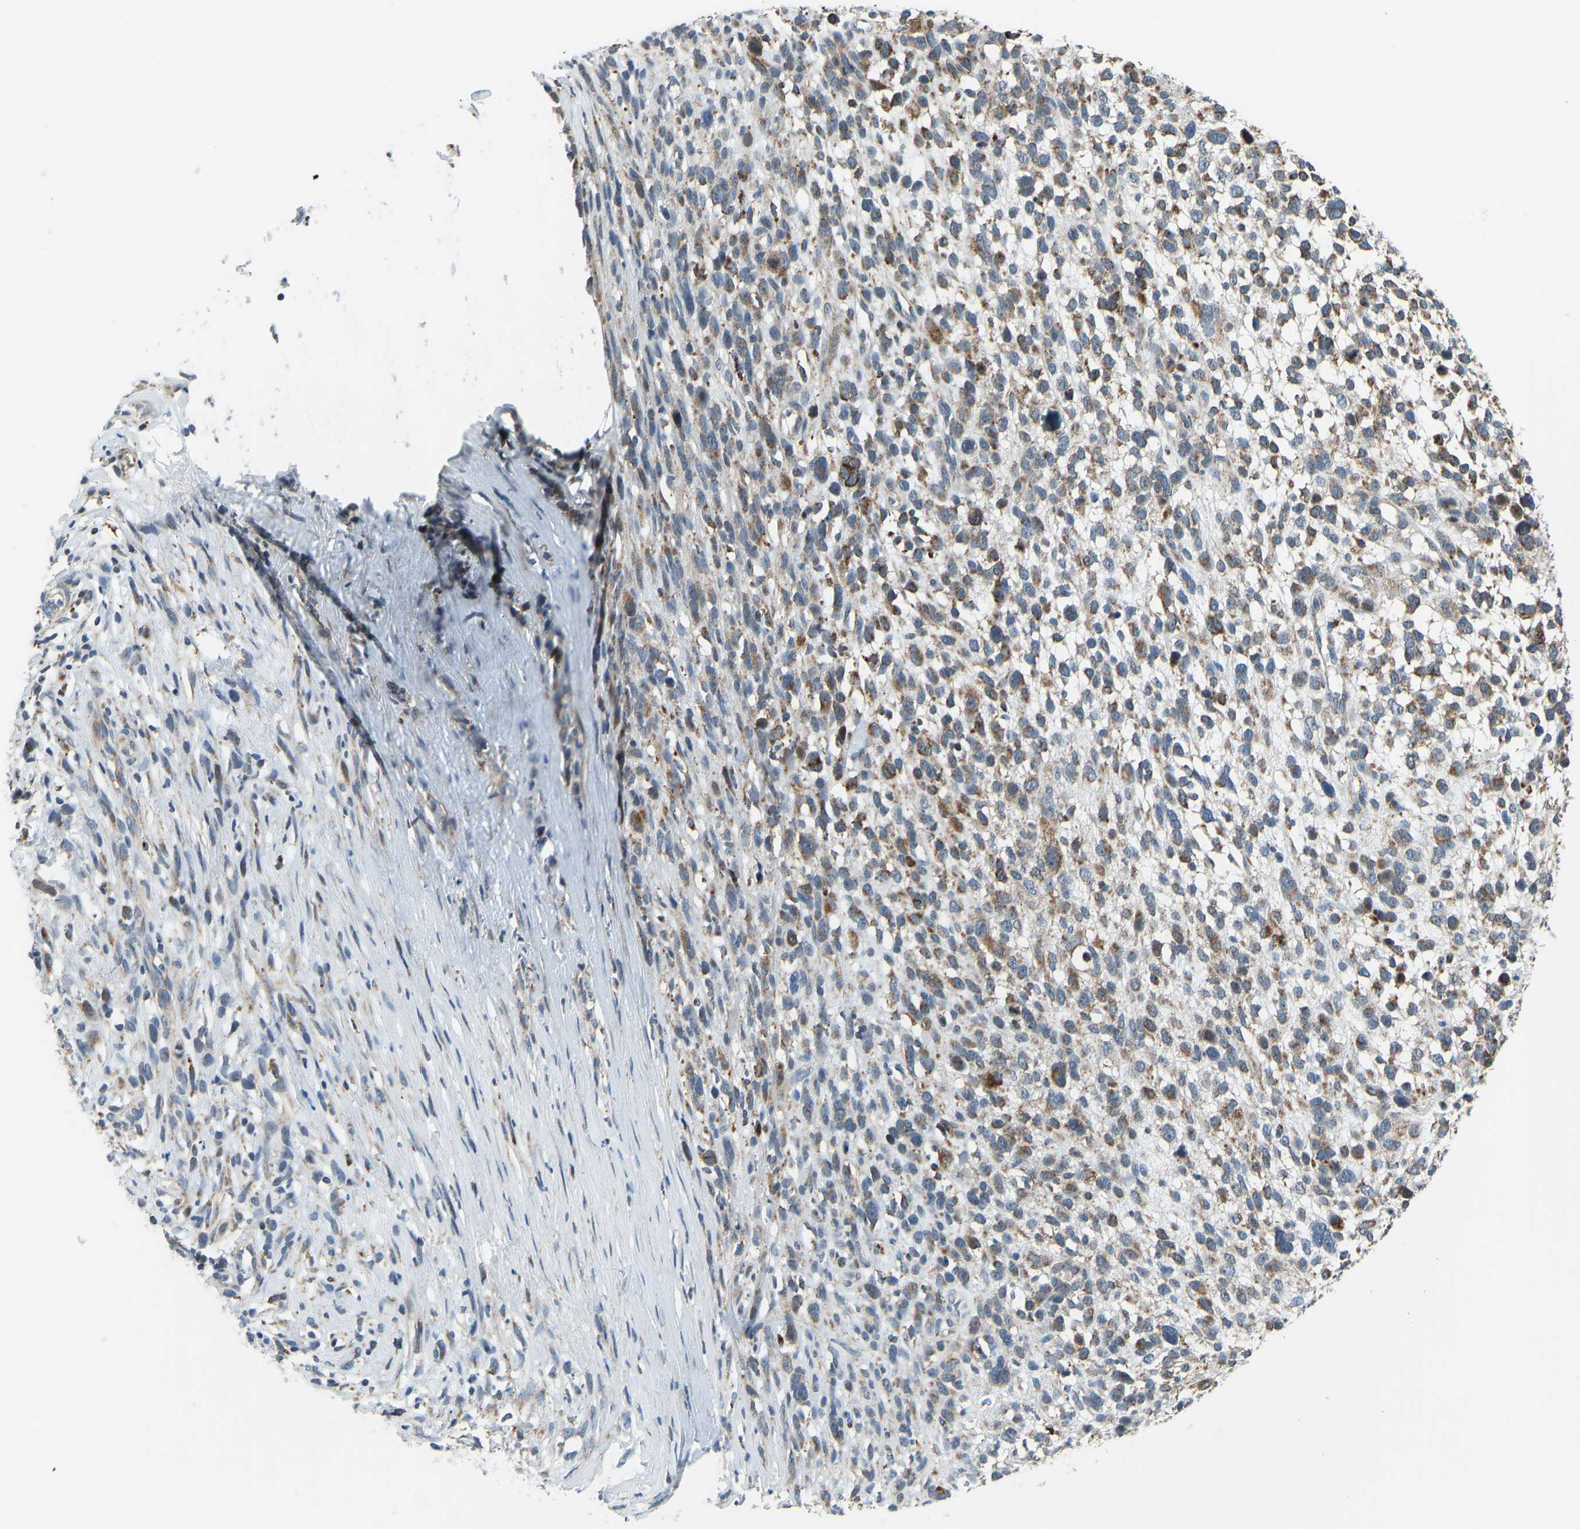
{"staining": {"intensity": "moderate", "quantity": "25%-75%", "location": "cytoplasmic/membranous"}, "tissue": "melanoma", "cell_type": "Tumor cells", "image_type": "cancer", "snomed": [{"axis": "morphology", "description": "Malignant melanoma, NOS"}, {"axis": "topography", "description": "Skin"}], "caption": "The immunohistochemical stain highlights moderate cytoplasmic/membranous expression in tumor cells of malignant melanoma tissue.", "gene": "SMIM20", "patient": {"sex": "female", "age": 55}}